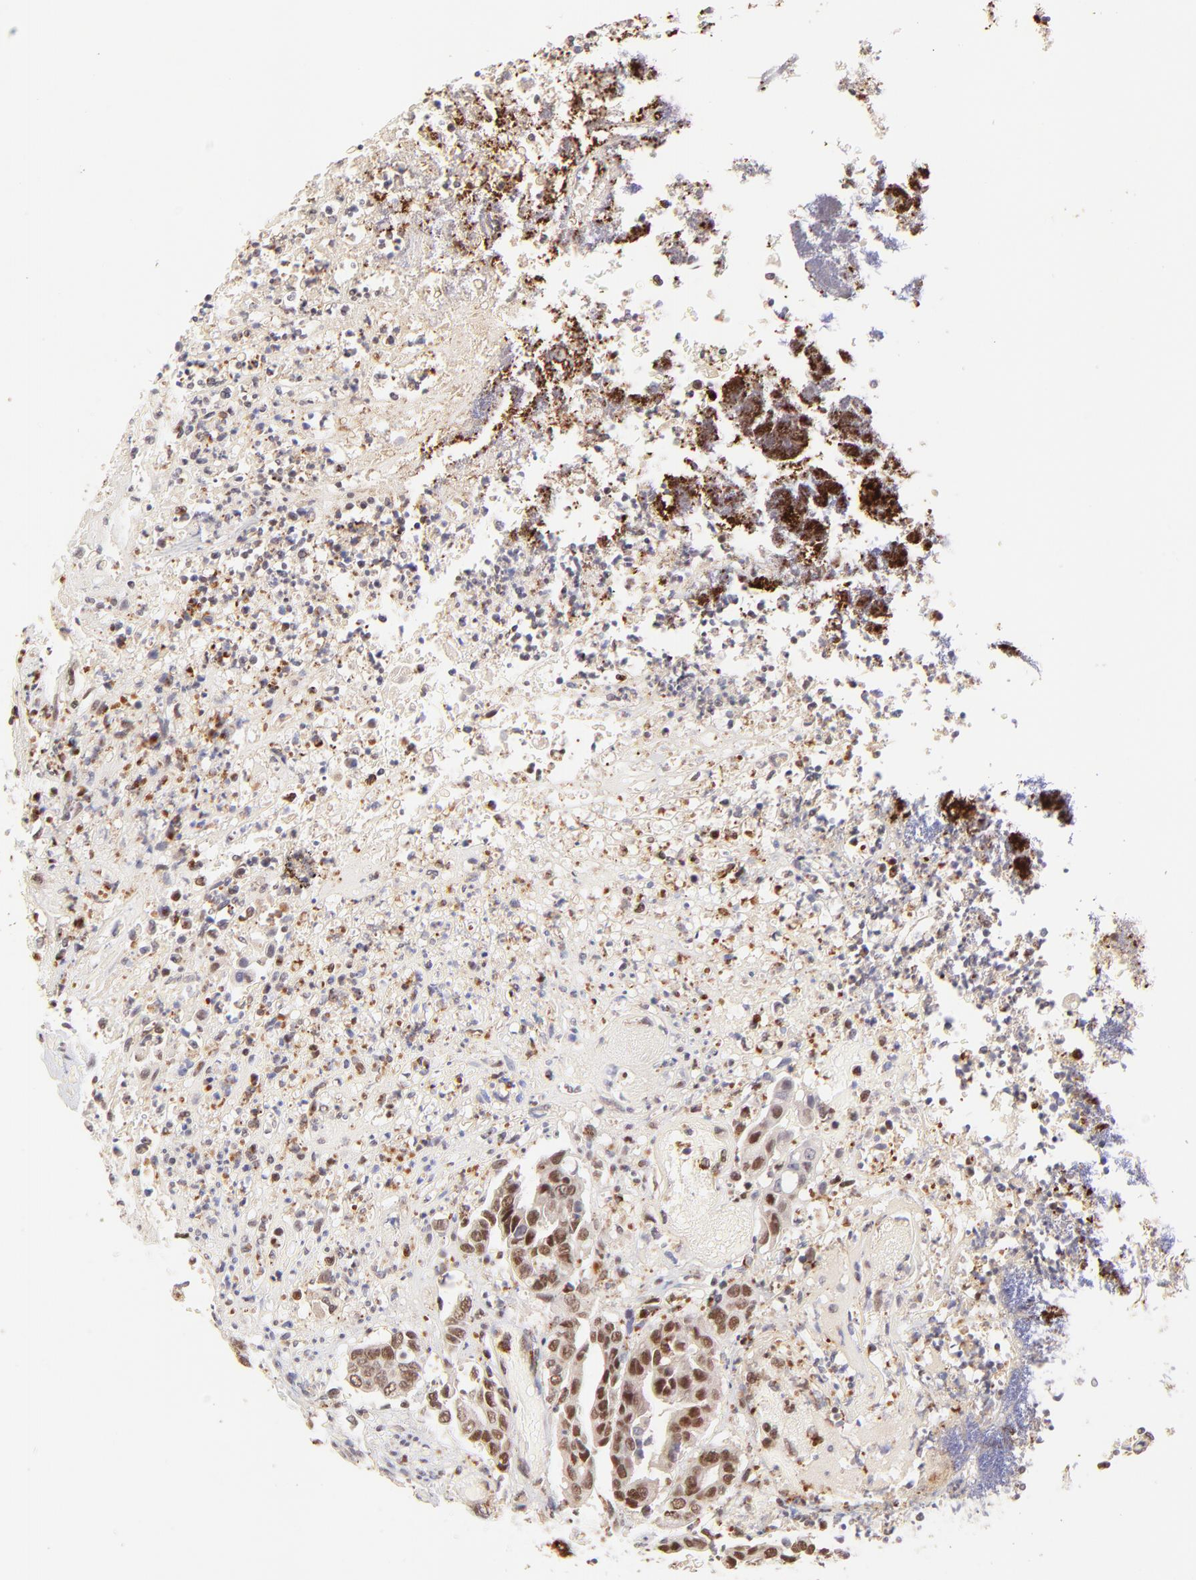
{"staining": {"intensity": "moderate", "quantity": ">75%", "location": "nuclear"}, "tissue": "colorectal cancer", "cell_type": "Tumor cells", "image_type": "cancer", "snomed": [{"axis": "morphology", "description": "Adenocarcinoma, NOS"}, {"axis": "topography", "description": "Colon"}], "caption": "Tumor cells demonstrate moderate nuclear staining in about >75% of cells in adenocarcinoma (colorectal). The protein is shown in brown color, while the nuclei are stained blue.", "gene": "MED12", "patient": {"sex": "female", "age": 70}}